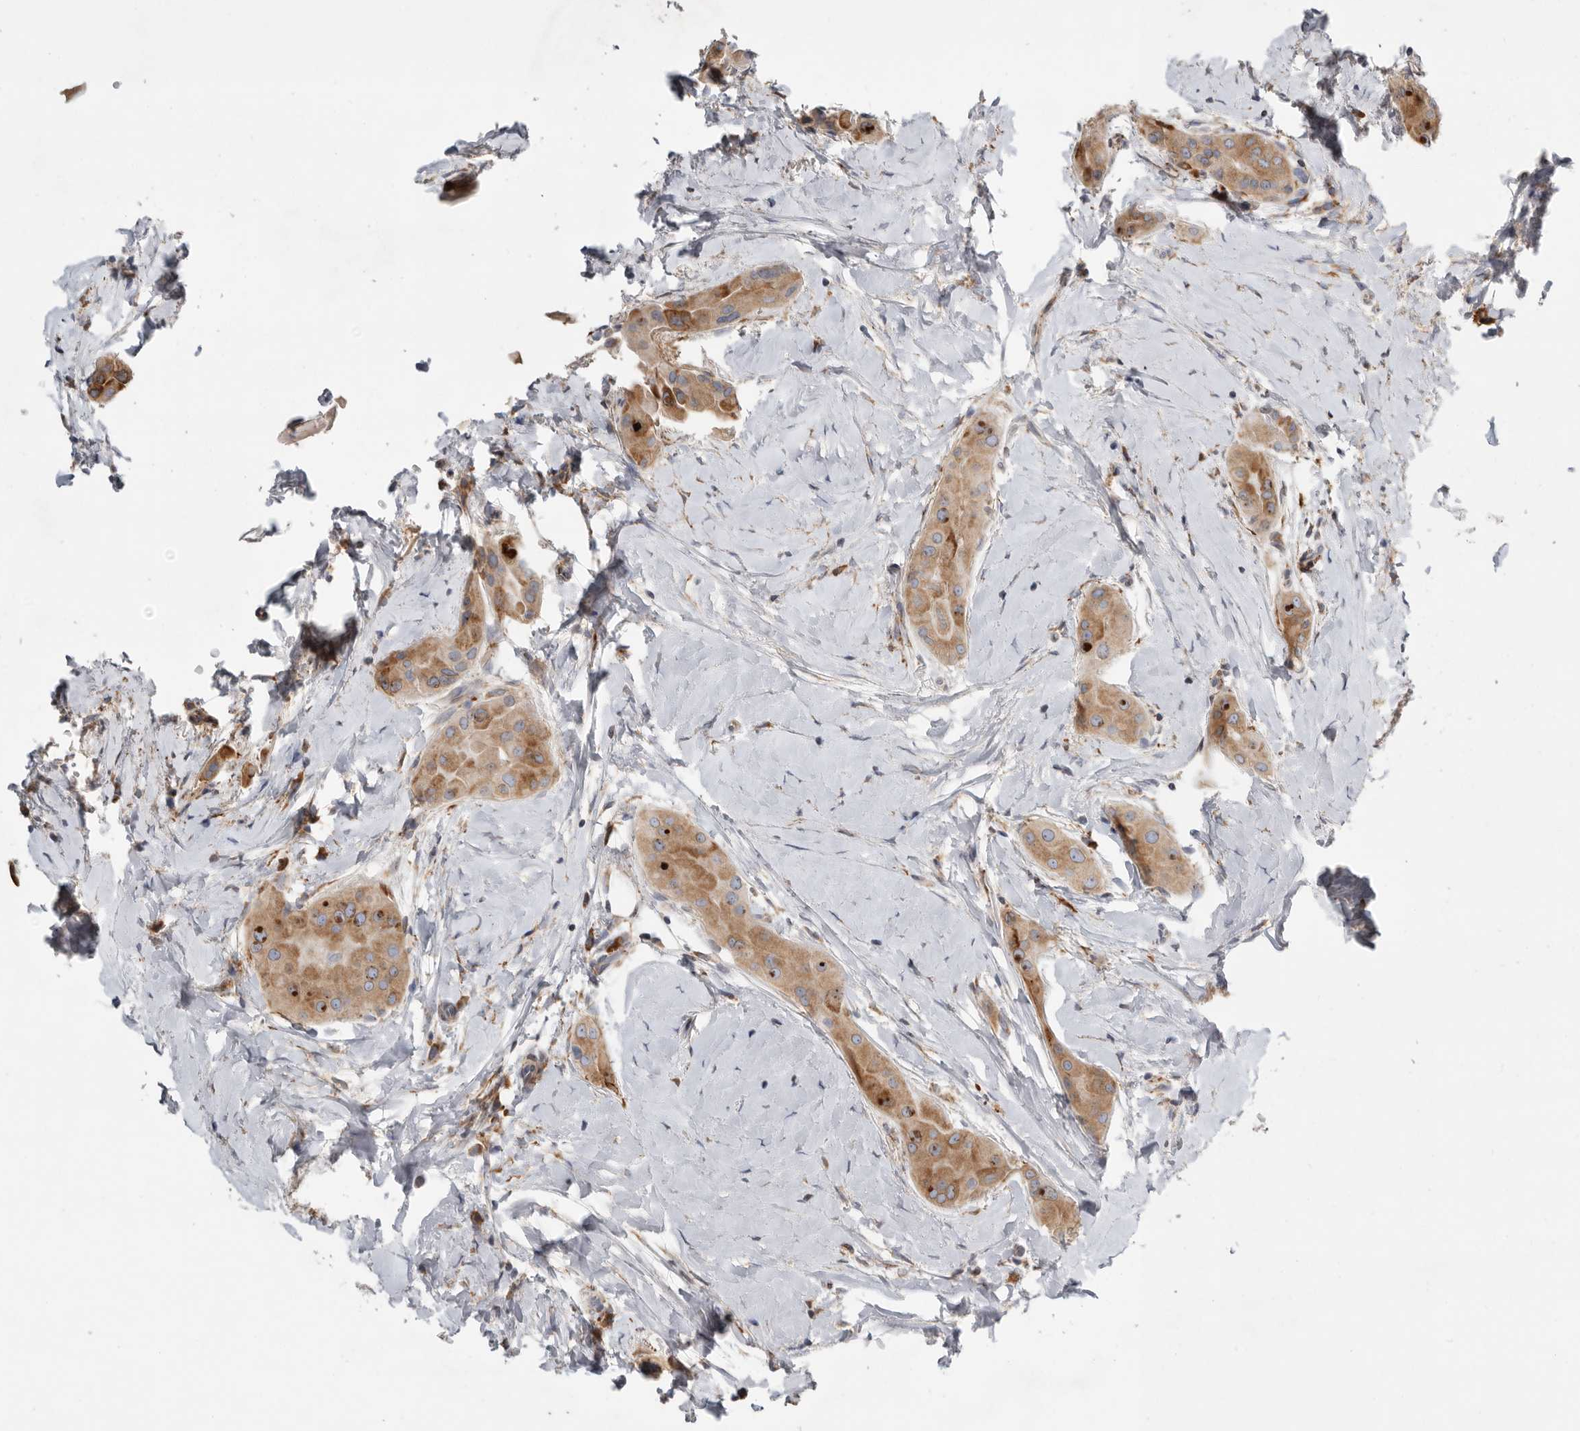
{"staining": {"intensity": "moderate", "quantity": ">75%", "location": "cytoplasmic/membranous"}, "tissue": "thyroid cancer", "cell_type": "Tumor cells", "image_type": "cancer", "snomed": [{"axis": "morphology", "description": "Papillary adenocarcinoma, NOS"}, {"axis": "topography", "description": "Thyroid gland"}], "caption": "Papillary adenocarcinoma (thyroid) tissue reveals moderate cytoplasmic/membranous expression in approximately >75% of tumor cells", "gene": "GANAB", "patient": {"sex": "male", "age": 33}}